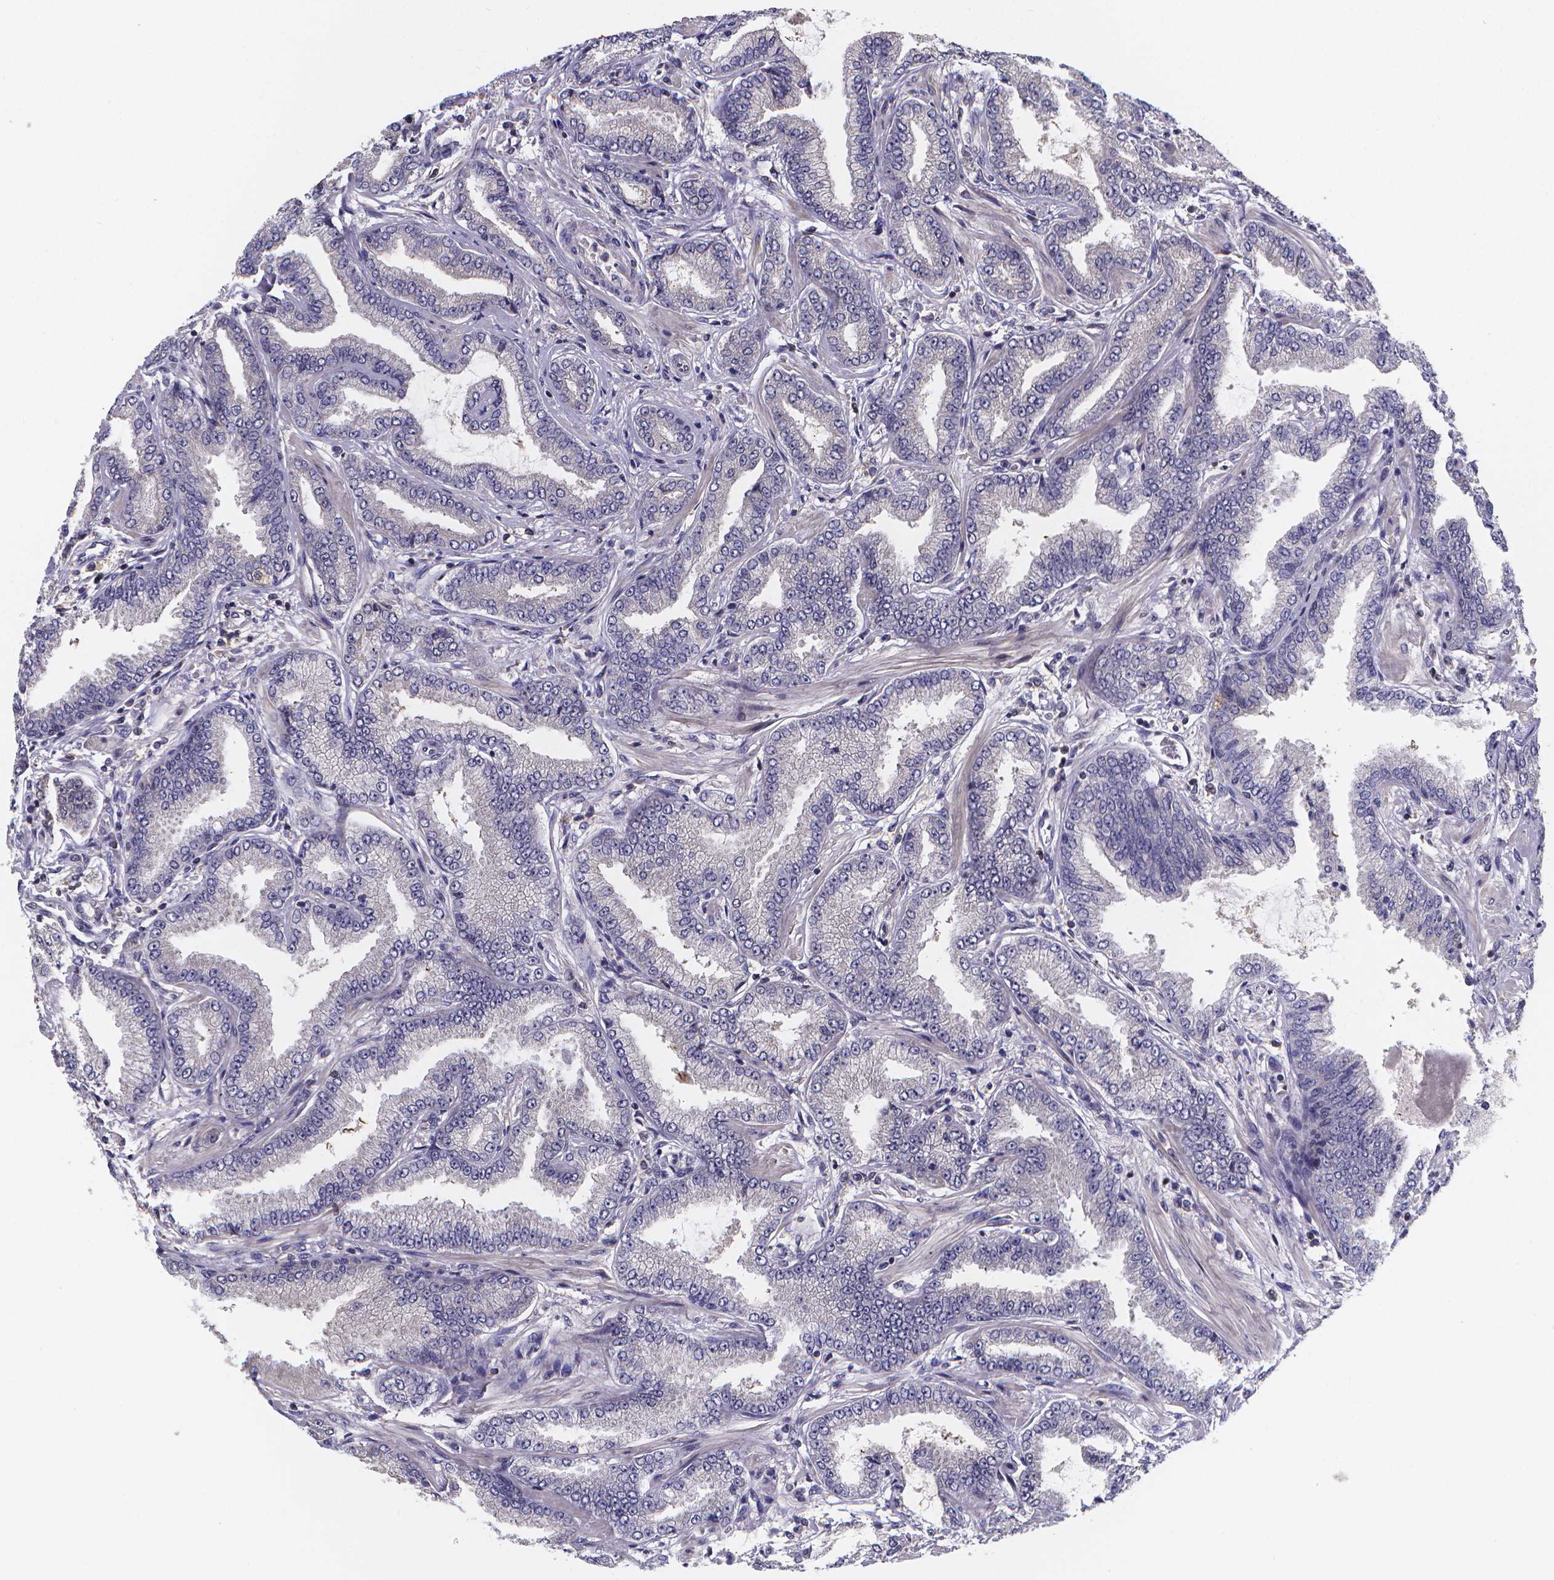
{"staining": {"intensity": "negative", "quantity": "none", "location": "none"}, "tissue": "prostate cancer", "cell_type": "Tumor cells", "image_type": "cancer", "snomed": [{"axis": "morphology", "description": "Adenocarcinoma, Low grade"}, {"axis": "topography", "description": "Prostate"}], "caption": "This is a micrograph of immunohistochemistry staining of prostate cancer (adenocarcinoma (low-grade)), which shows no staining in tumor cells.", "gene": "PAH", "patient": {"sex": "male", "age": 55}}